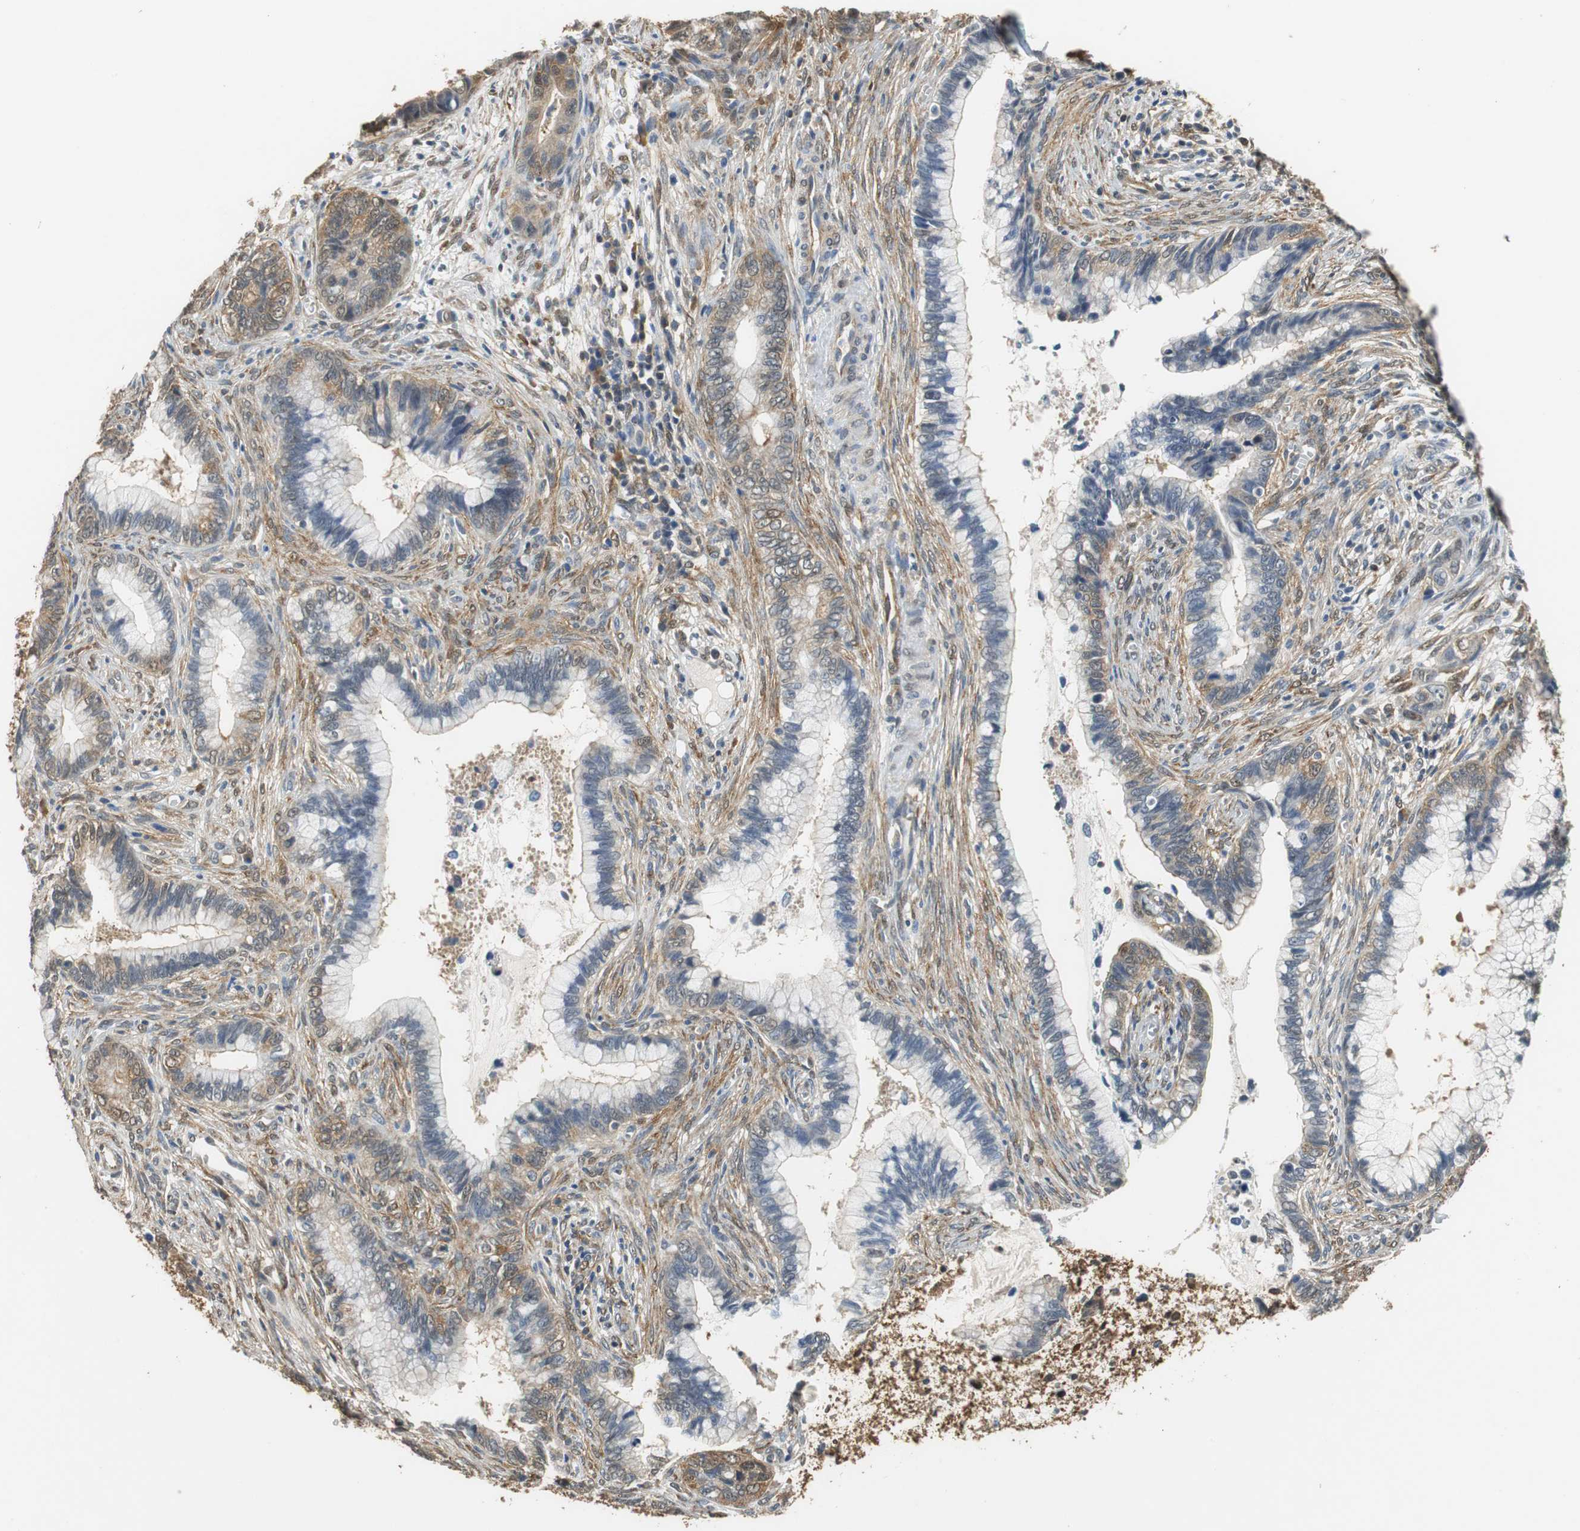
{"staining": {"intensity": "weak", "quantity": "<25%", "location": "cytoplasmic/membranous,nuclear"}, "tissue": "cervical cancer", "cell_type": "Tumor cells", "image_type": "cancer", "snomed": [{"axis": "morphology", "description": "Adenocarcinoma, NOS"}, {"axis": "topography", "description": "Cervix"}], "caption": "High power microscopy micrograph of an immunohistochemistry photomicrograph of adenocarcinoma (cervical), revealing no significant positivity in tumor cells.", "gene": "UBQLN2", "patient": {"sex": "female", "age": 44}}